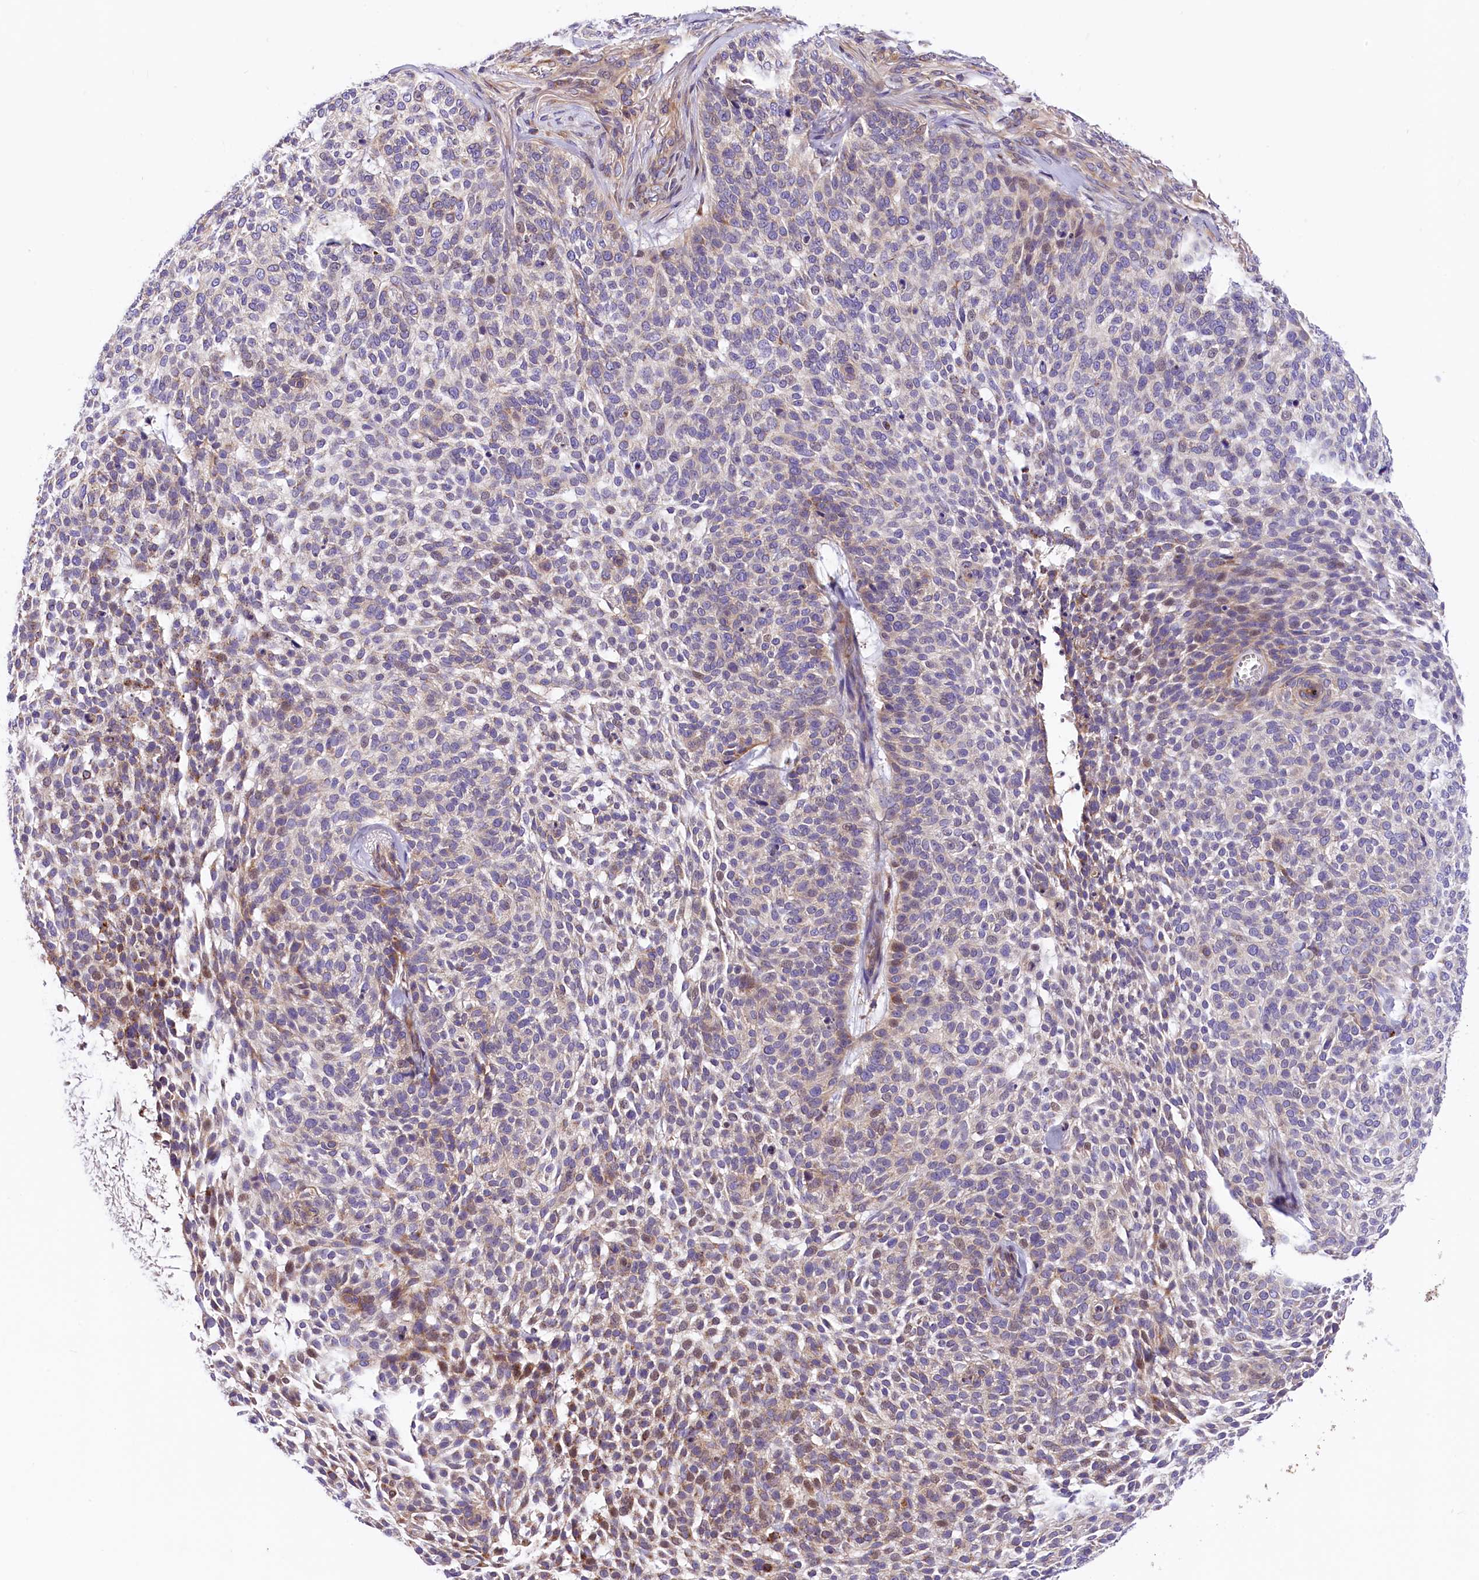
{"staining": {"intensity": "weak", "quantity": "<25%", "location": "cytoplasmic/membranous"}, "tissue": "skin cancer", "cell_type": "Tumor cells", "image_type": "cancer", "snomed": [{"axis": "morphology", "description": "Basal cell carcinoma"}, {"axis": "topography", "description": "Skin"}], "caption": "High power microscopy histopathology image of an immunohistochemistry histopathology image of skin cancer, revealing no significant expression in tumor cells.", "gene": "ARMC6", "patient": {"sex": "female", "age": 64}}